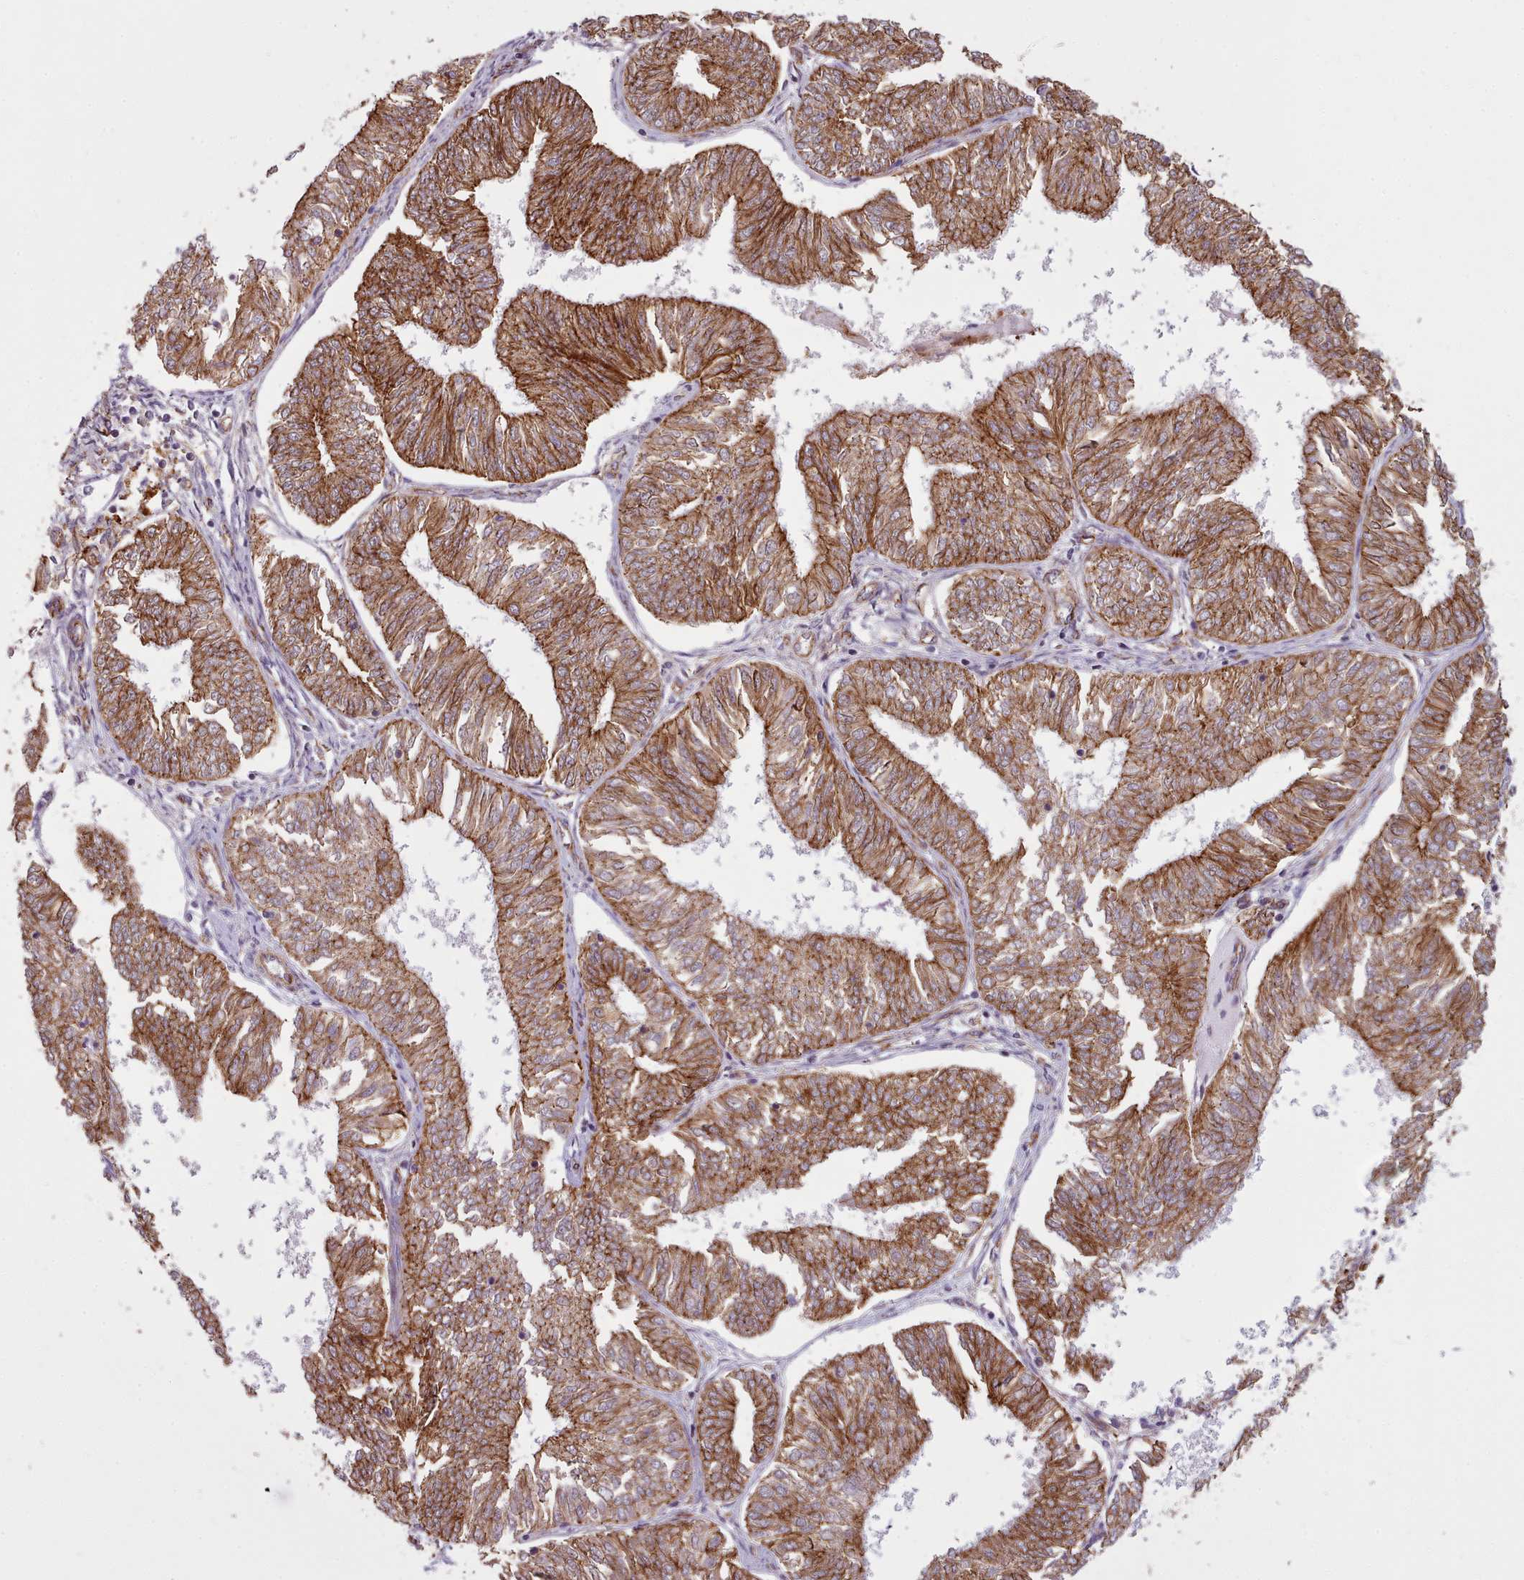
{"staining": {"intensity": "strong", "quantity": ">75%", "location": "cytoplasmic/membranous"}, "tissue": "endometrial cancer", "cell_type": "Tumor cells", "image_type": "cancer", "snomed": [{"axis": "morphology", "description": "Adenocarcinoma, NOS"}, {"axis": "topography", "description": "Endometrium"}], "caption": "Endometrial adenocarcinoma stained for a protein (brown) exhibits strong cytoplasmic/membranous positive positivity in about >75% of tumor cells.", "gene": "MRPL46", "patient": {"sex": "female", "age": 58}}